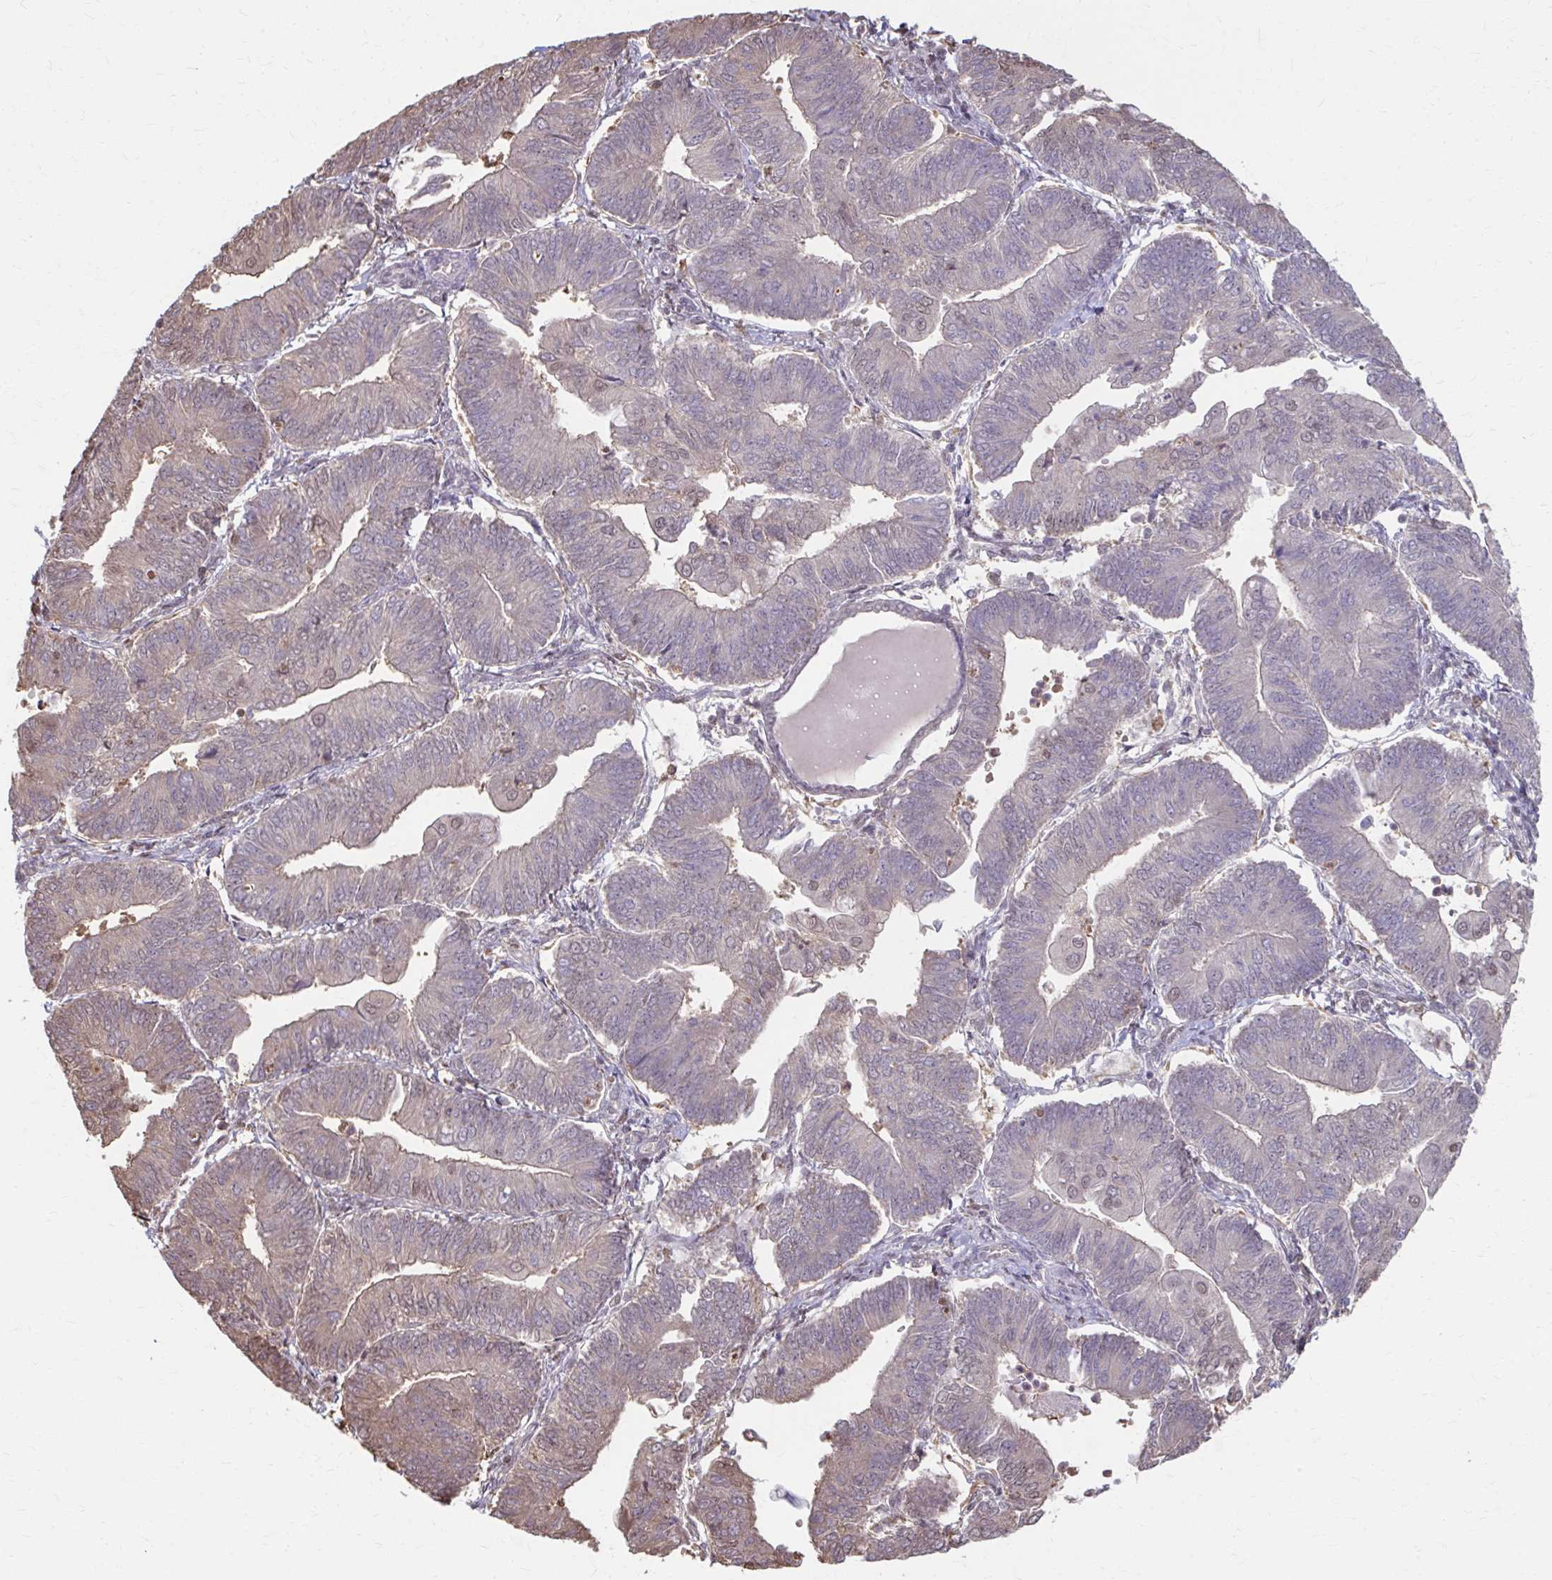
{"staining": {"intensity": "weak", "quantity": "<25%", "location": "cytoplasmic/membranous,nuclear"}, "tissue": "endometrial cancer", "cell_type": "Tumor cells", "image_type": "cancer", "snomed": [{"axis": "morphology", "description": "Adenocarcinoma, NOS"}, {"axis": "topography", "description": "Endometrium"}], "caption": "High magnification brightfield microscopy of endometrial adenocarcinoma stained with DAB (3,3'-diaminobenzidine) (brown) and counterstained with hematoxylin (blue): tumor cells show no significant staining.", "gene": "ING4", "patient": {"sex": "female", "age": 65}}